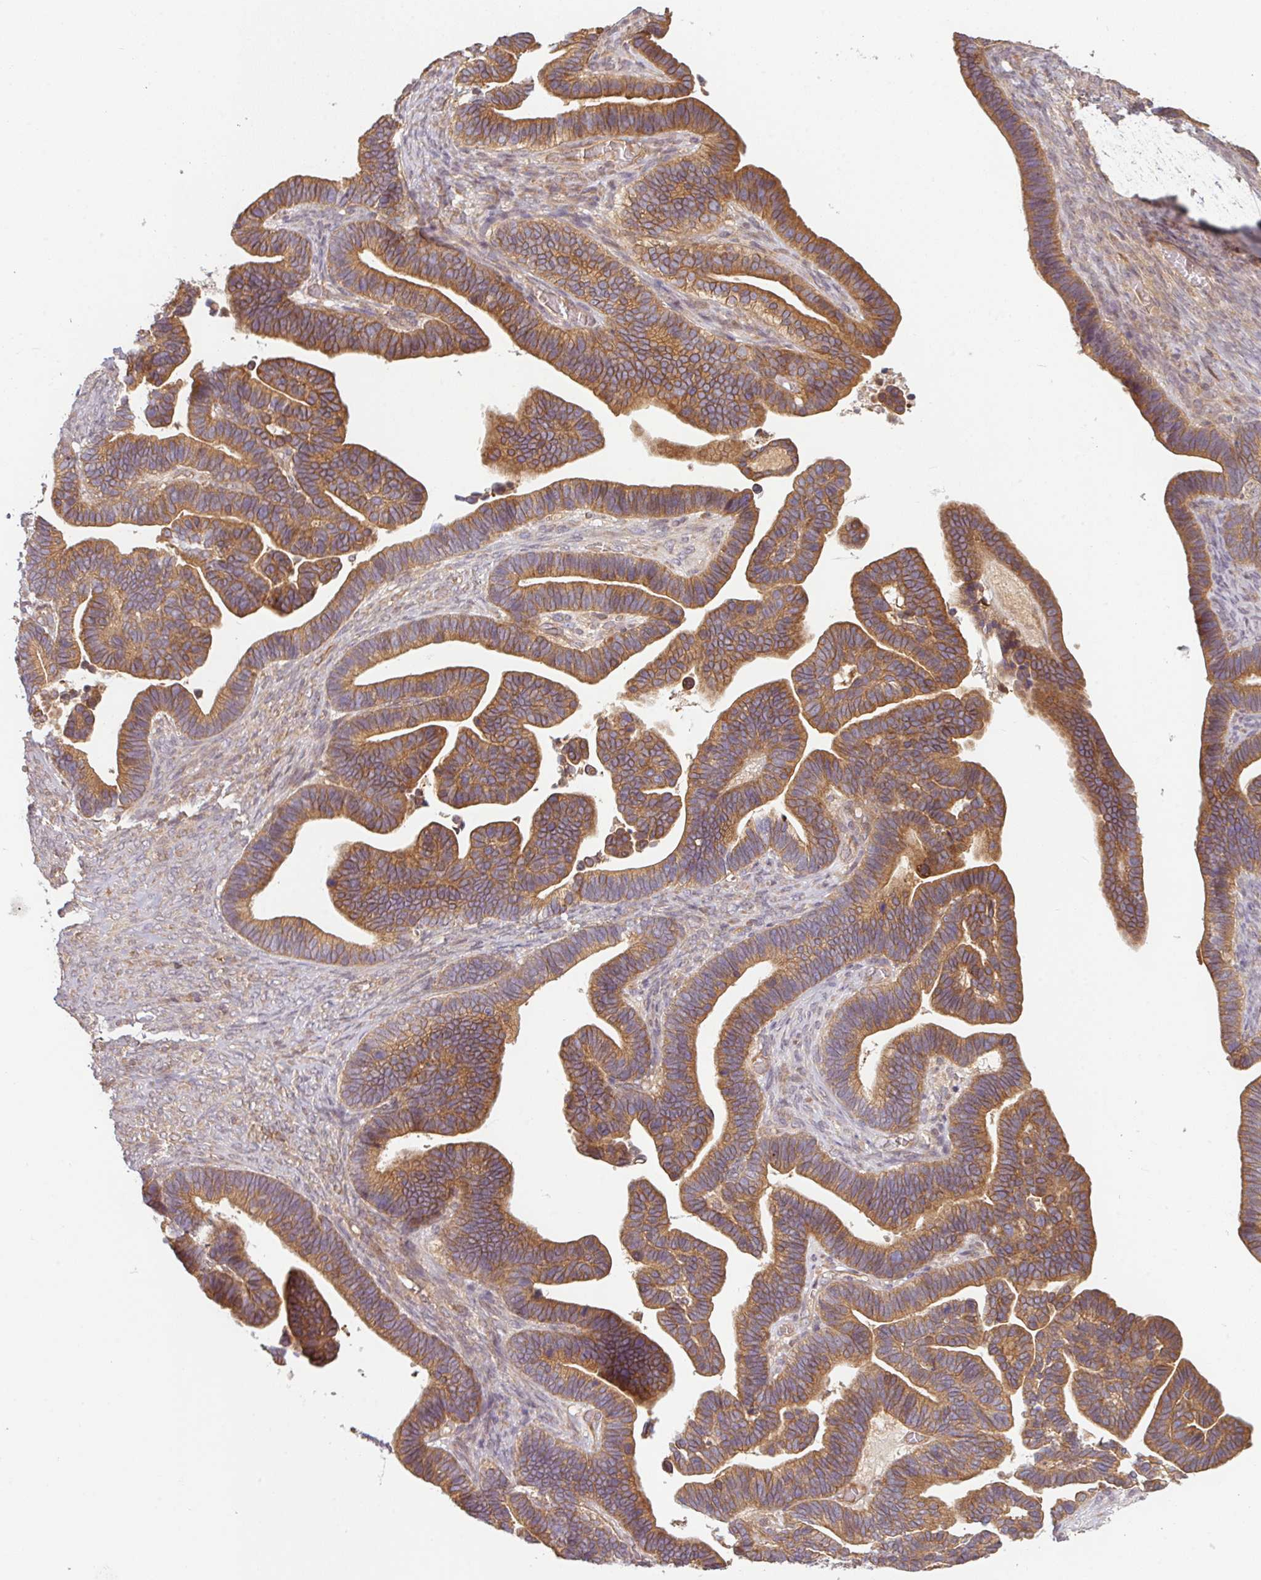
{"staining": {"intensity": "moderate", "quantity": ">75%", "location": "cytoplasmic/membranous"}, "tissue": "ovarian cancer", "cell_type": "Tumor cells", "image_type": "cancer", "snomed": [{"axis": "morphology", "description": "Cystadenocarcinoma, serous, NOS"}, {"axis": "topography", "description": "Ovary"}], "caption": "Immunohistochemical staining of serous cystadenocarcinoma (ovarian) exhibits moderate cytoplasmic/membranous protein expression in about >75% of tumor cells.", "gene": "RNF31", "patient": {"sex": "female", "age": 56}}